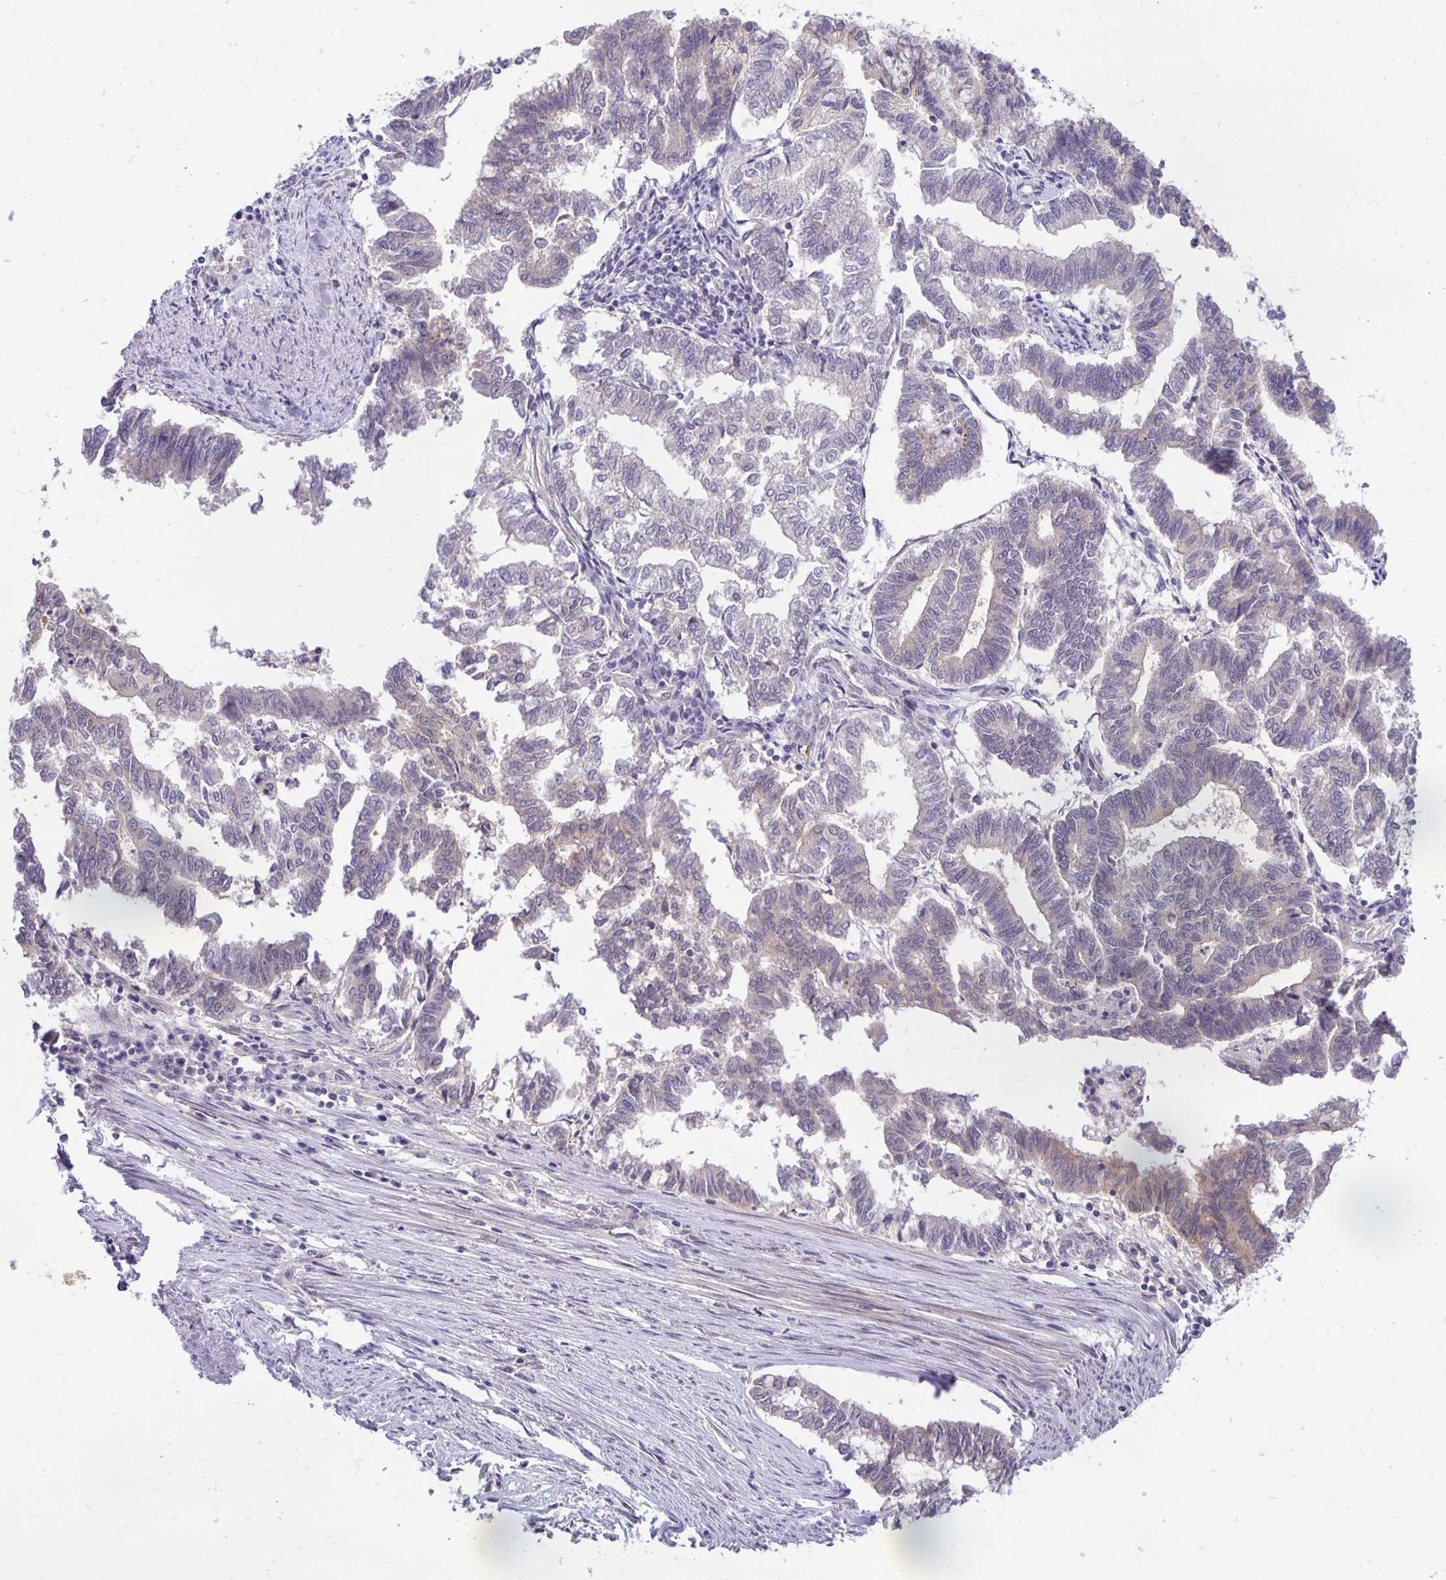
{"staining": {"intensity": "negative", "quantity": "none", "location": "none"}, "tissue": "endometrial cancer", "cell_type": "Tumor cells", "image_type": "cancer", "snomed": [{"axis": "morphology", "description": "Adenocarcinoma, NOS"}, {"axis": "topography", "description": "Endometrium"}], "caption": "A photomicrograph of human endometrial cancer (adenocarcinoma) is negative for staining in tumor cells.", "gene": "MIEN1", "patient": {"sex": "female", "age": 79}}